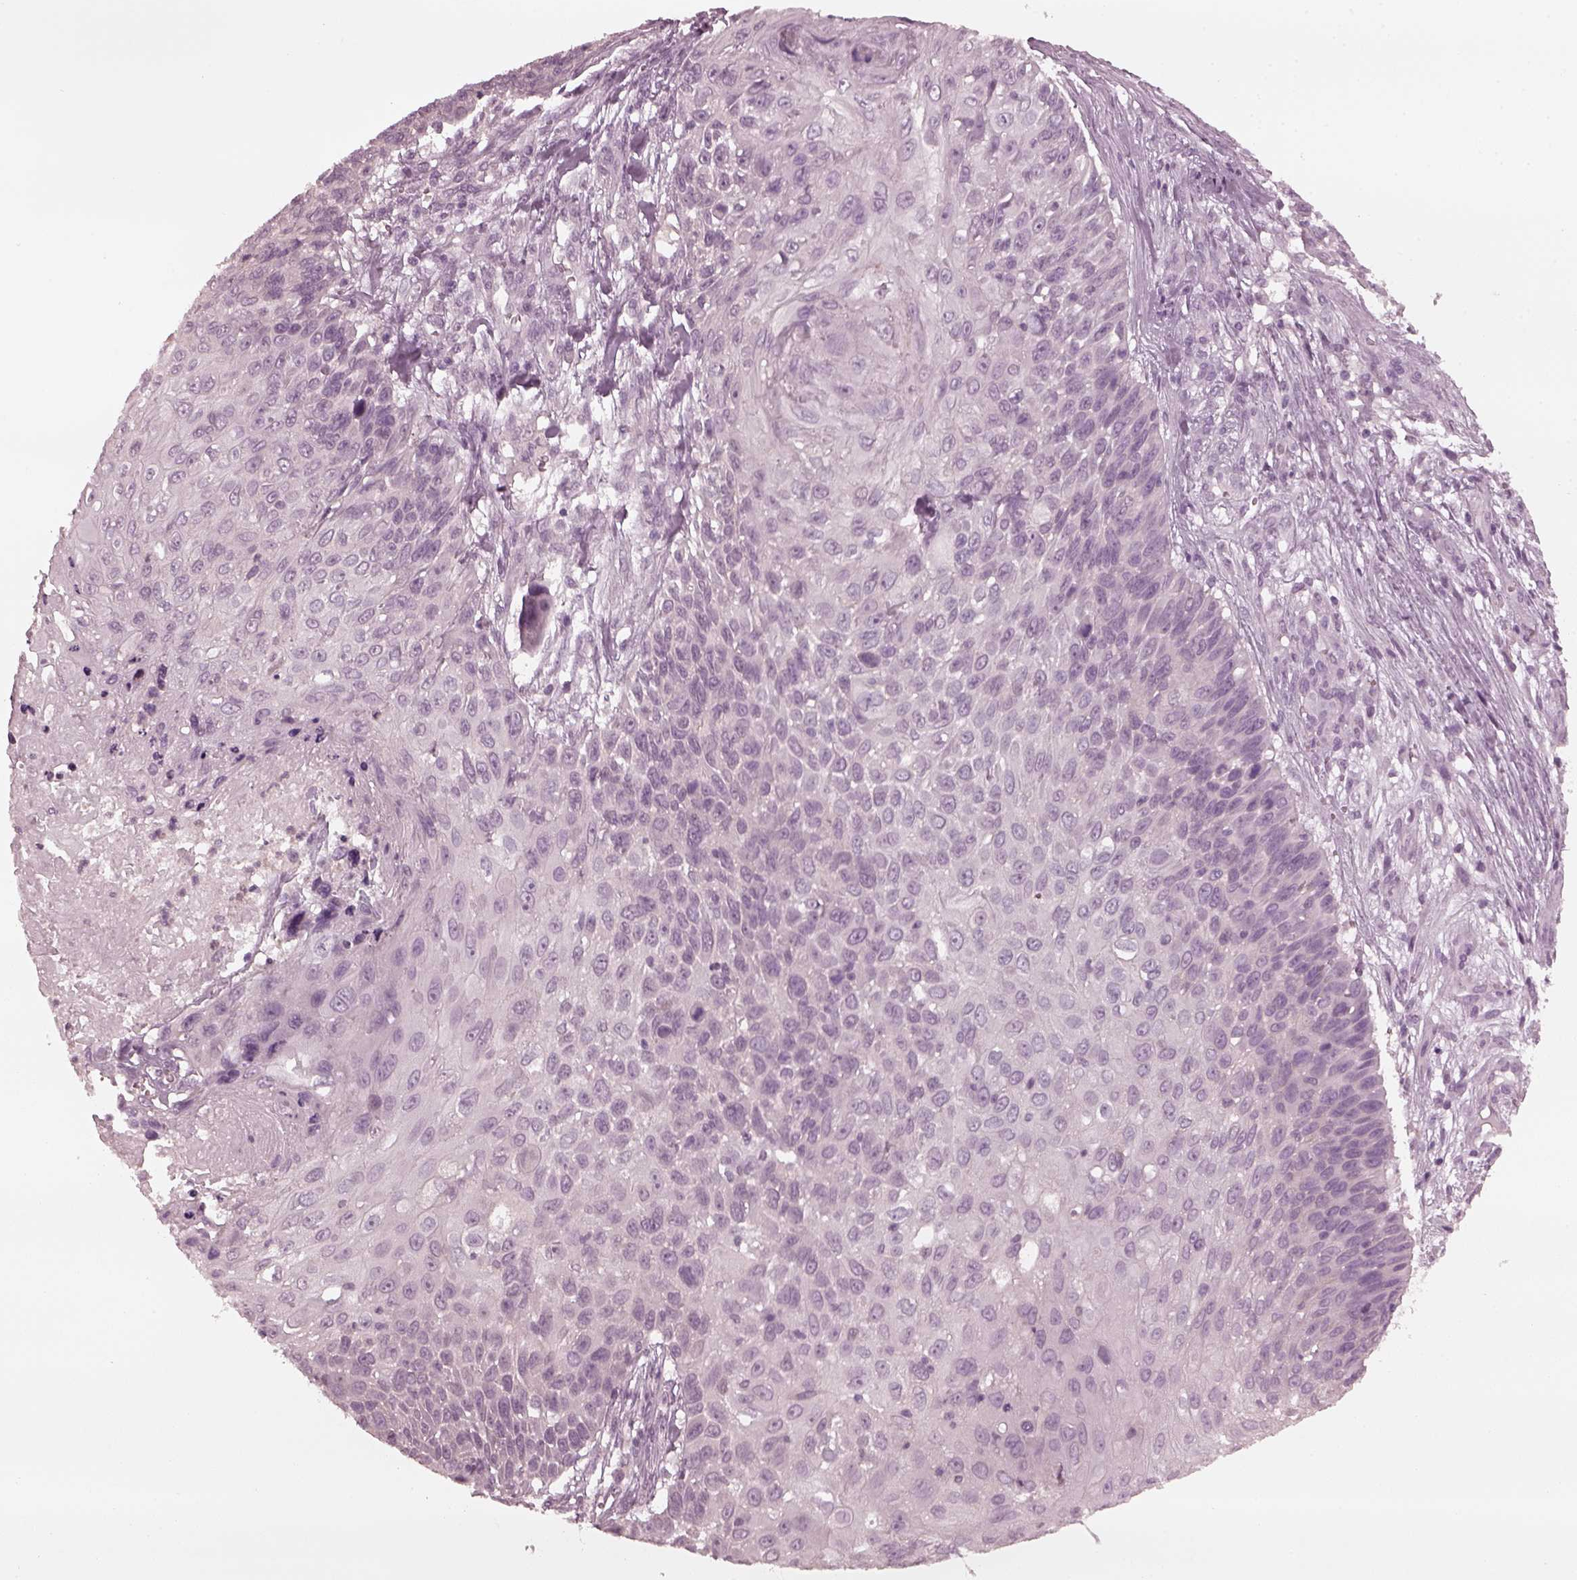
{"staining": {"intensity": "negative", "quantity": "none", "location": "none"}, "tissue": "skin cancer", "cell_type": "Tumor cells", "image_type": "cancer", "snomed": [{"axis": "morphology", "description": "Squamous cell carcinoma, NOS"}, {"axis": "topography", "description": "Skin"}], "caption": "This is an IHC photomicrograph of human skin cancer (squamous cell carcinoma). There is no expression in tumor cells.", "gene": "CCDC170", "patient": {"sex": "male", "age": 92}}